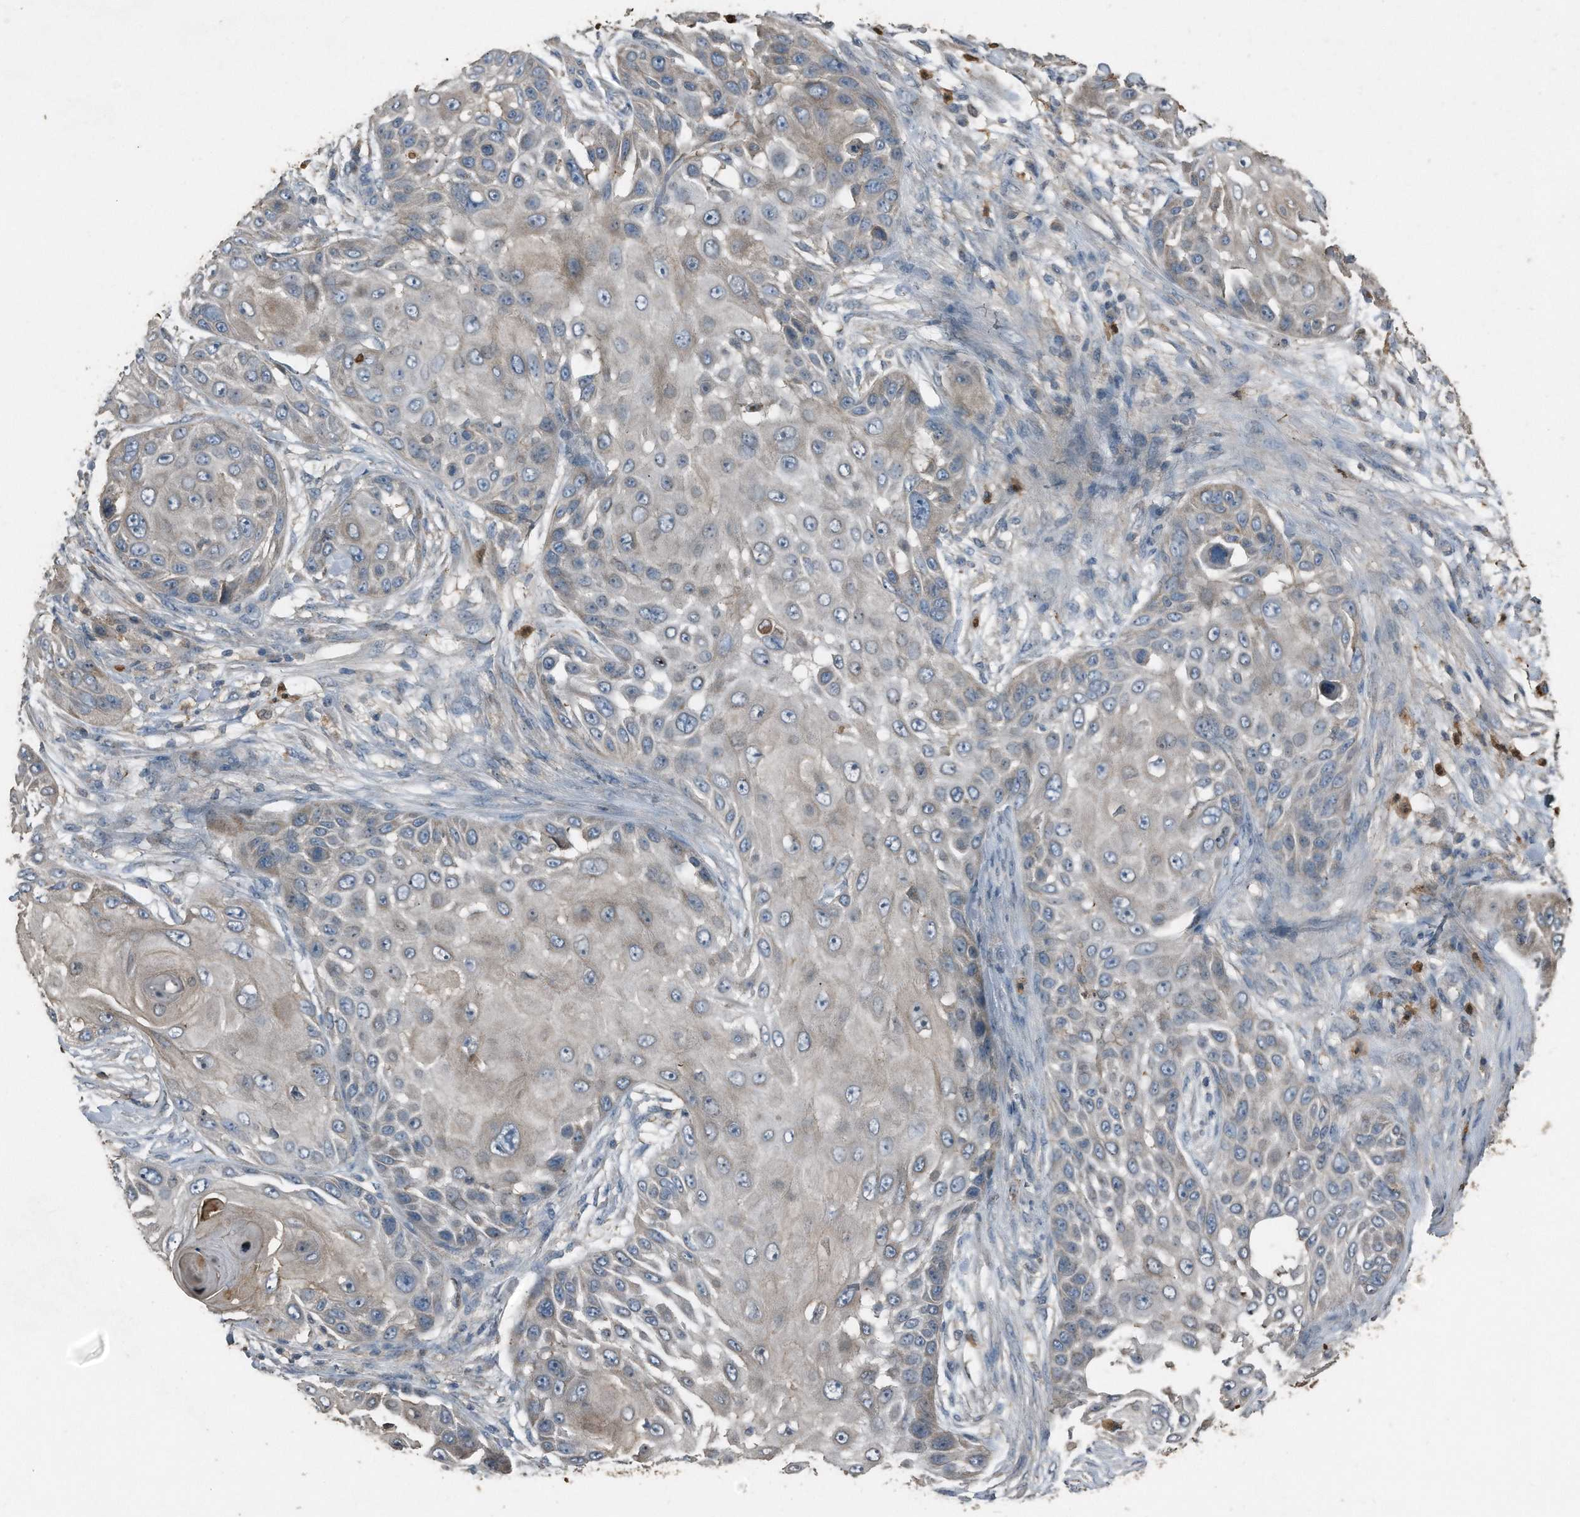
{"staining": {"intensity": "negative", "quantity": "none", "location": "none"}, "tissue": "skin cancer", "cell_type": "Tumor cells", "image_type": "cancer", "snomed": [{"axis": "morphology", "description": "Squamous cell carcinoma, NOS"}, {"axis": "topography", "description": "Skin"}], "caption": "Tumor cells show no significant positivity in skin cancer. The staining is performed using DAB (3,3'-diaminobenzidine) brown chromogen with nuclei counter-stained in using hematoxylin.", "gene": "C9", "patient": {"sex": "female", "age": 44}}